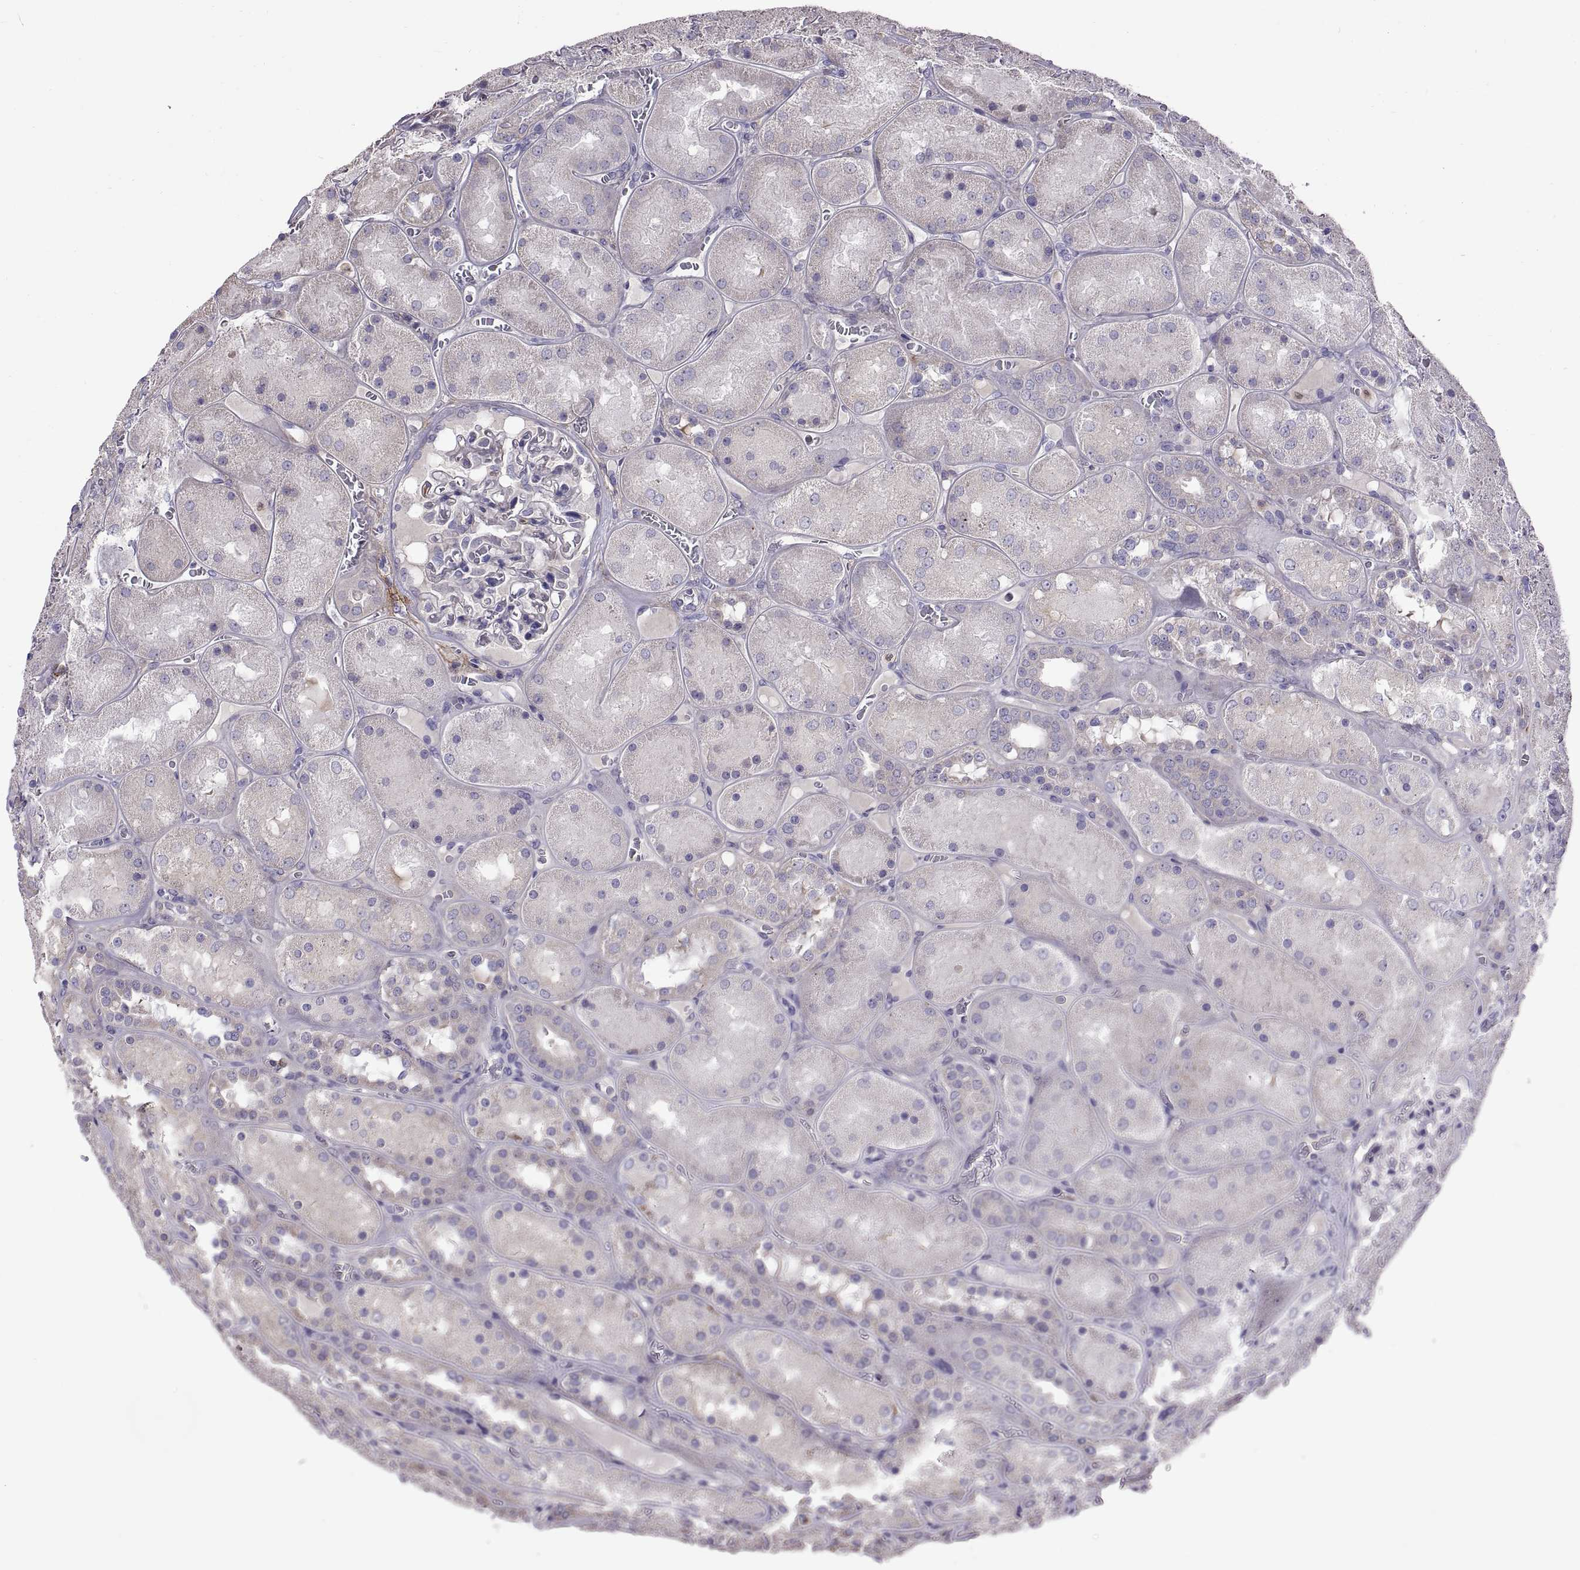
{"staining": {"intensity": "negative", "quantity": "none", "location": "none"}, "tissue": "kidney", "cell_type": "Cells in glomeruli", "image_type": "normal", "snomed": [{"axis": "morphology", "description": "Normal tissue, NOS"}, {"axis": "topography", "description": "Kidney"}], "caption": "The image reveals no significant expression in cells in glomeruli of kidney.", "gene": "EMILIN2", "patient": {"sex": "male", "age": 73}}